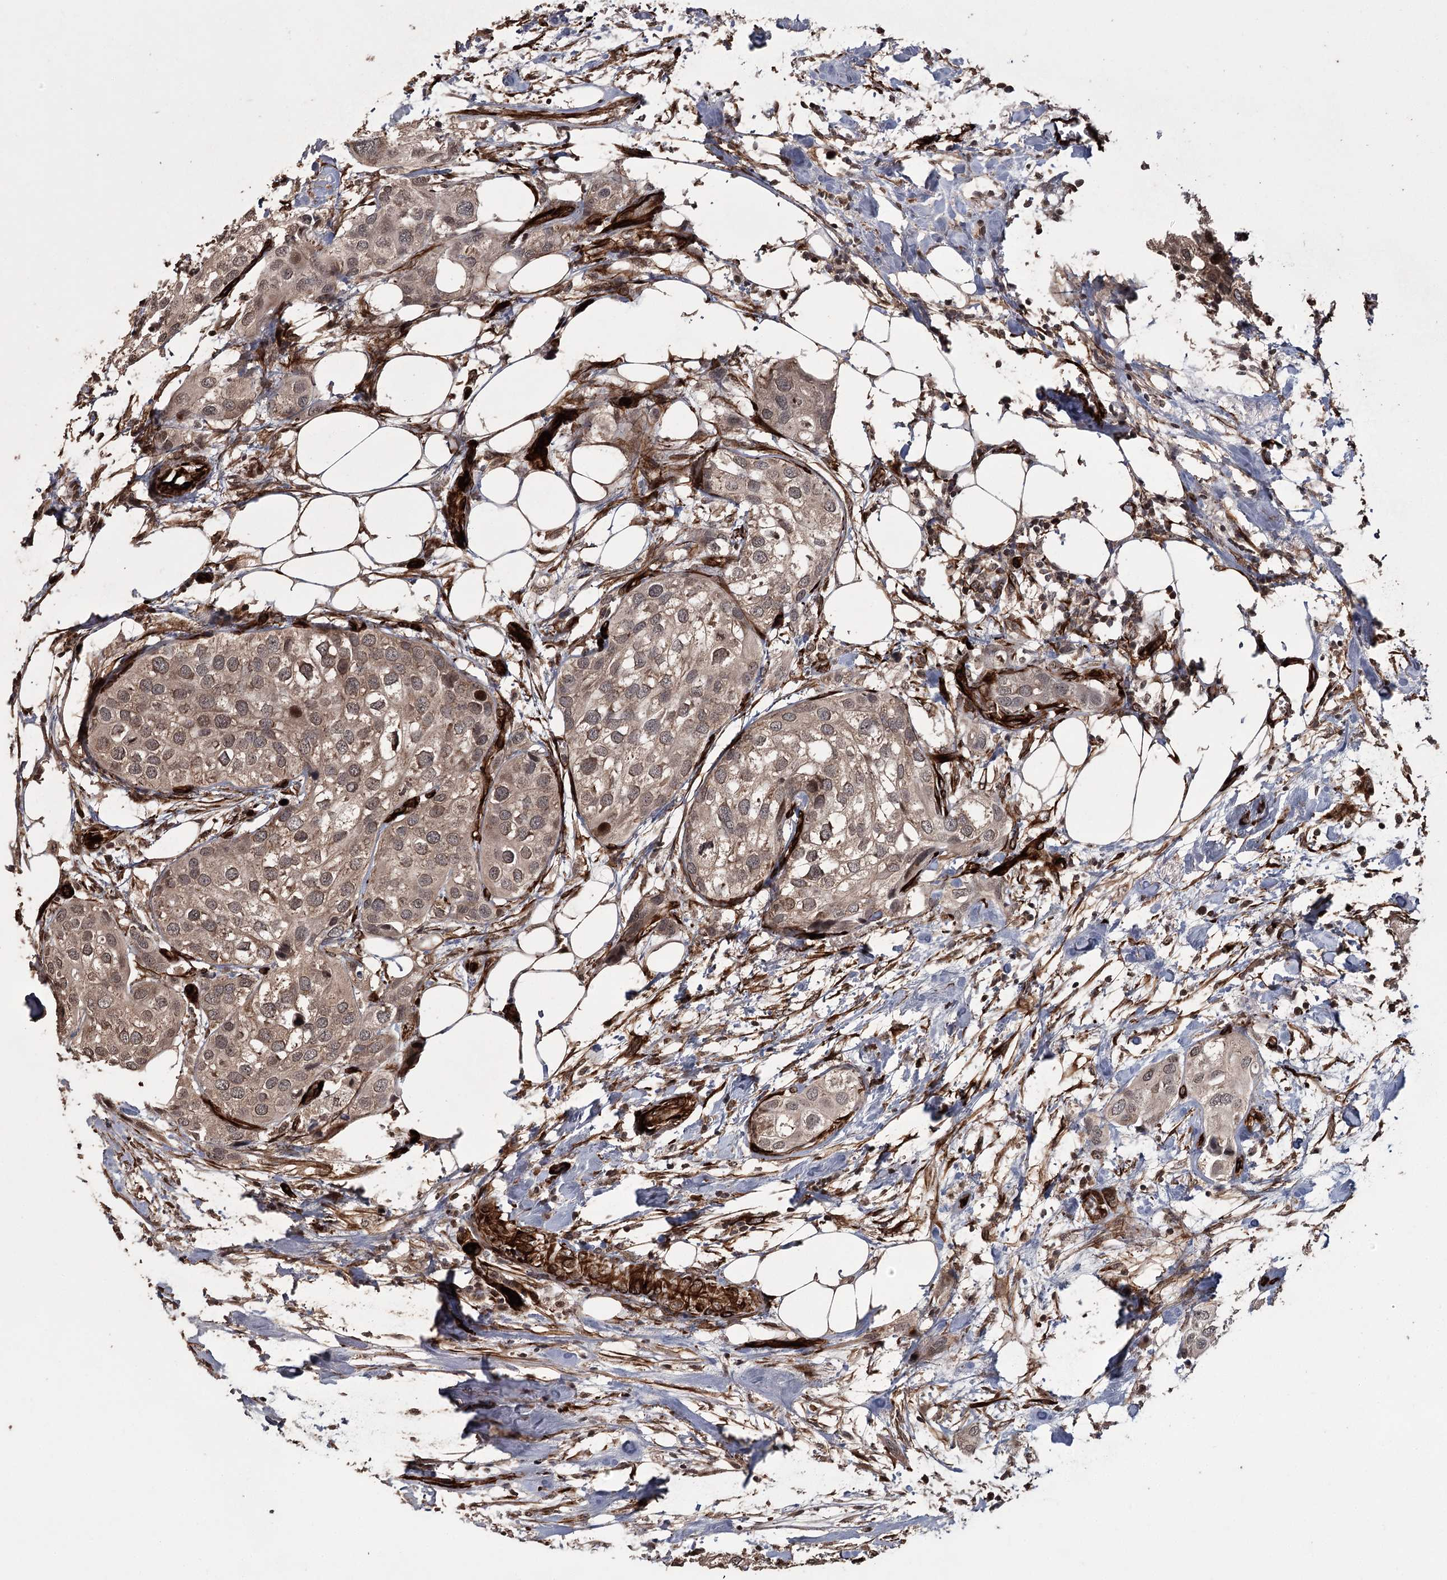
{"staining": {"intensity": "weak", "quantity": ">75%", "location": "cytoplasmic/membranous,nuclear"}, "tissue": "urothelial cancer", "cell_type": "Tumor cells", "image_type": "cancer", "snomed": [{"axis": "morphology", "description": "Urothelial carcinoma, High grade"}, {"axis": "topography", "description": "Urinary bladder"}], "caption": "The immunohistochemical stain labels weak cytoplasmic/membranous and nuclear staining in tumor cells of urothelial carcinoma (high-grade) tissue. Immunohistochemistry stains the protein of interest in brown and the nuclei are stained blue.", "gene": "RPAP3", "patient": {"sex": "male", "age": 64}}